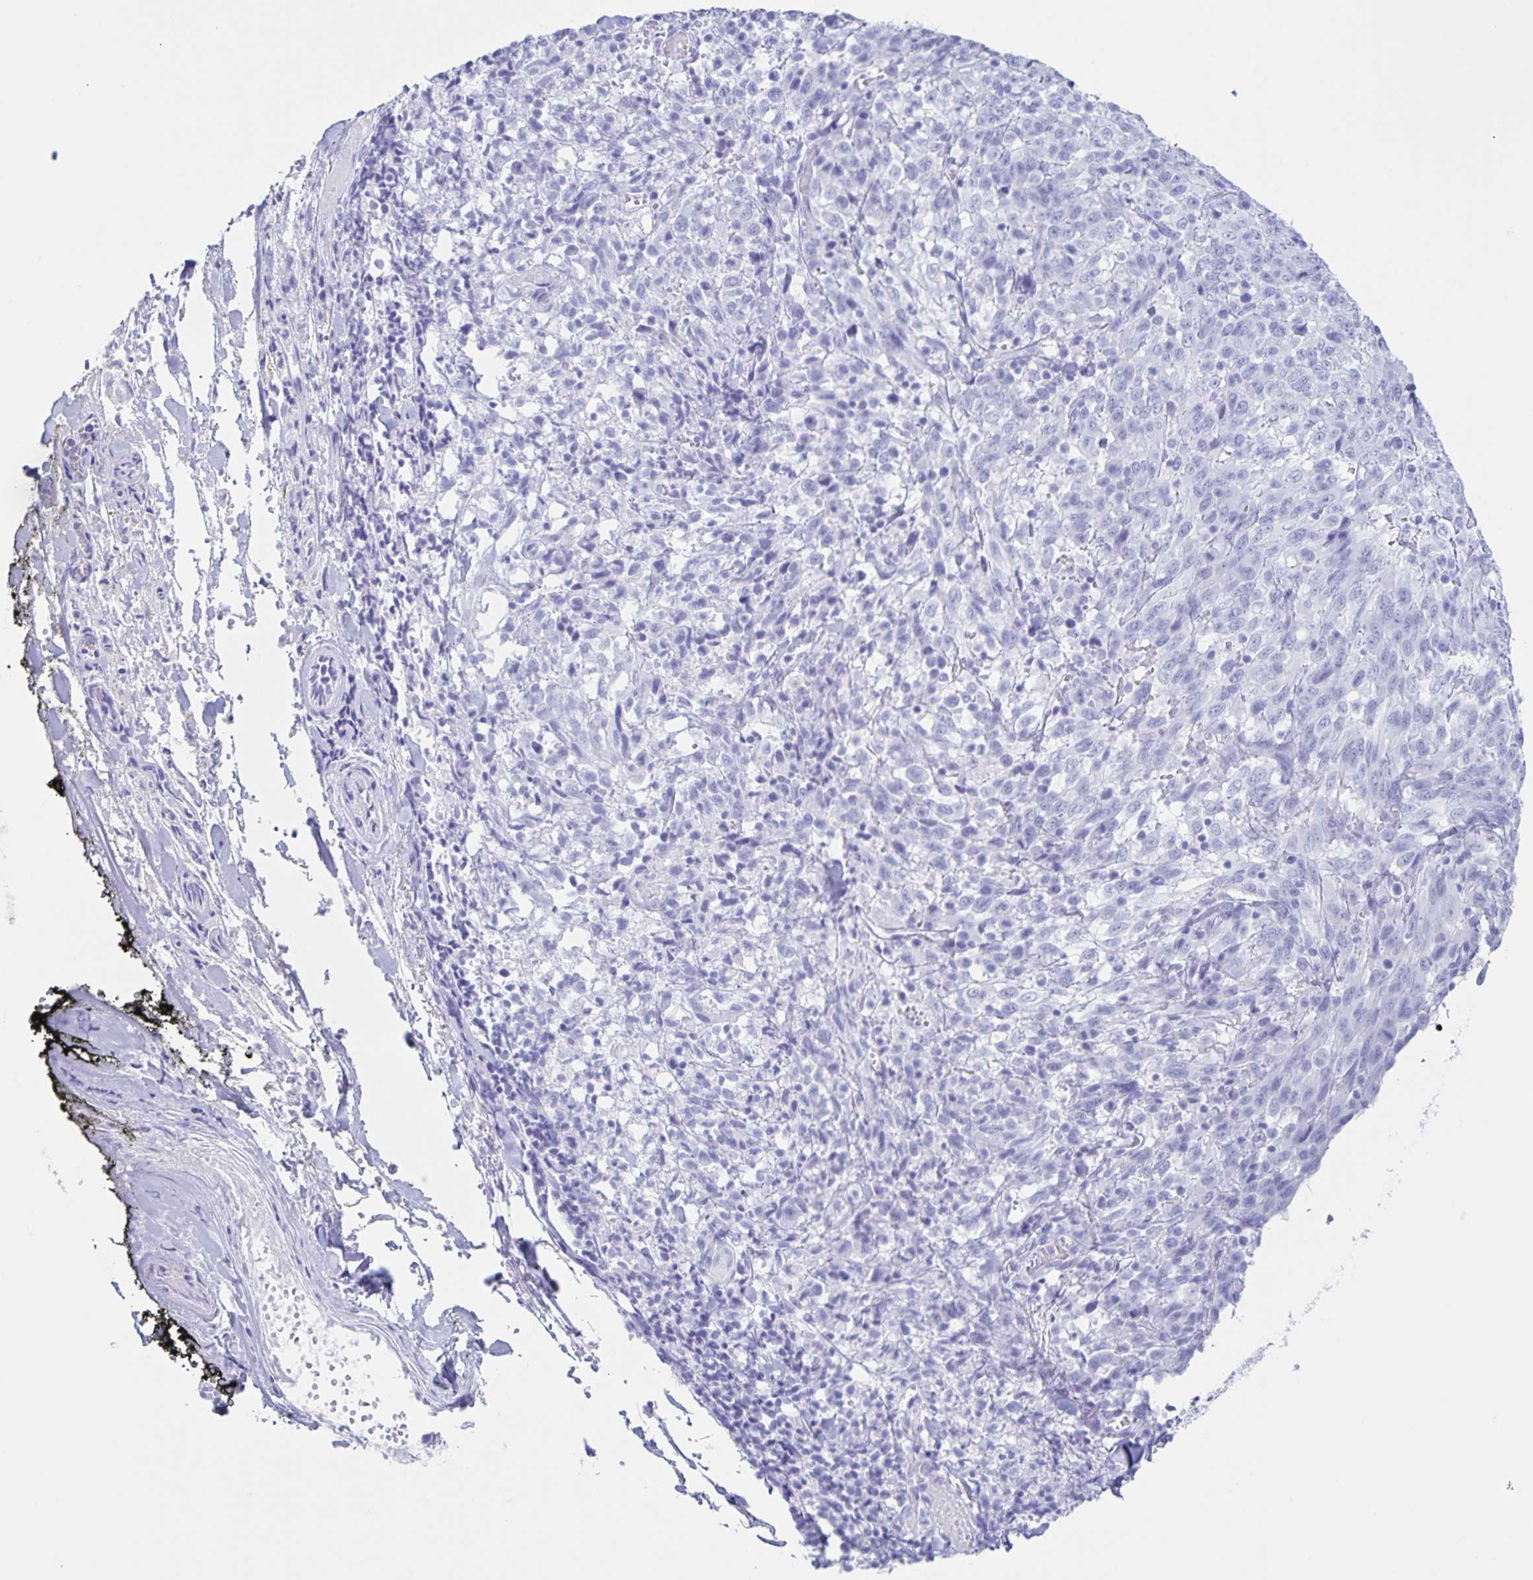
{"staining": {"intensity": "negative", "quantity": "none", "location": "none"}, "tissue": "melanoma", "cell_type": "Tumor cells", "image_type": "cancer", "snomed": [{"axis": "morphology", "description": "Malignant melanoma, NOS"}, {"axis": "topography", "description": "Skin"}], "caption": "Tumor cells are negative for protein expression in human malignant melanoma.", "gene": "C12orf56", "patient": {"sex": "female", "age": 91}}